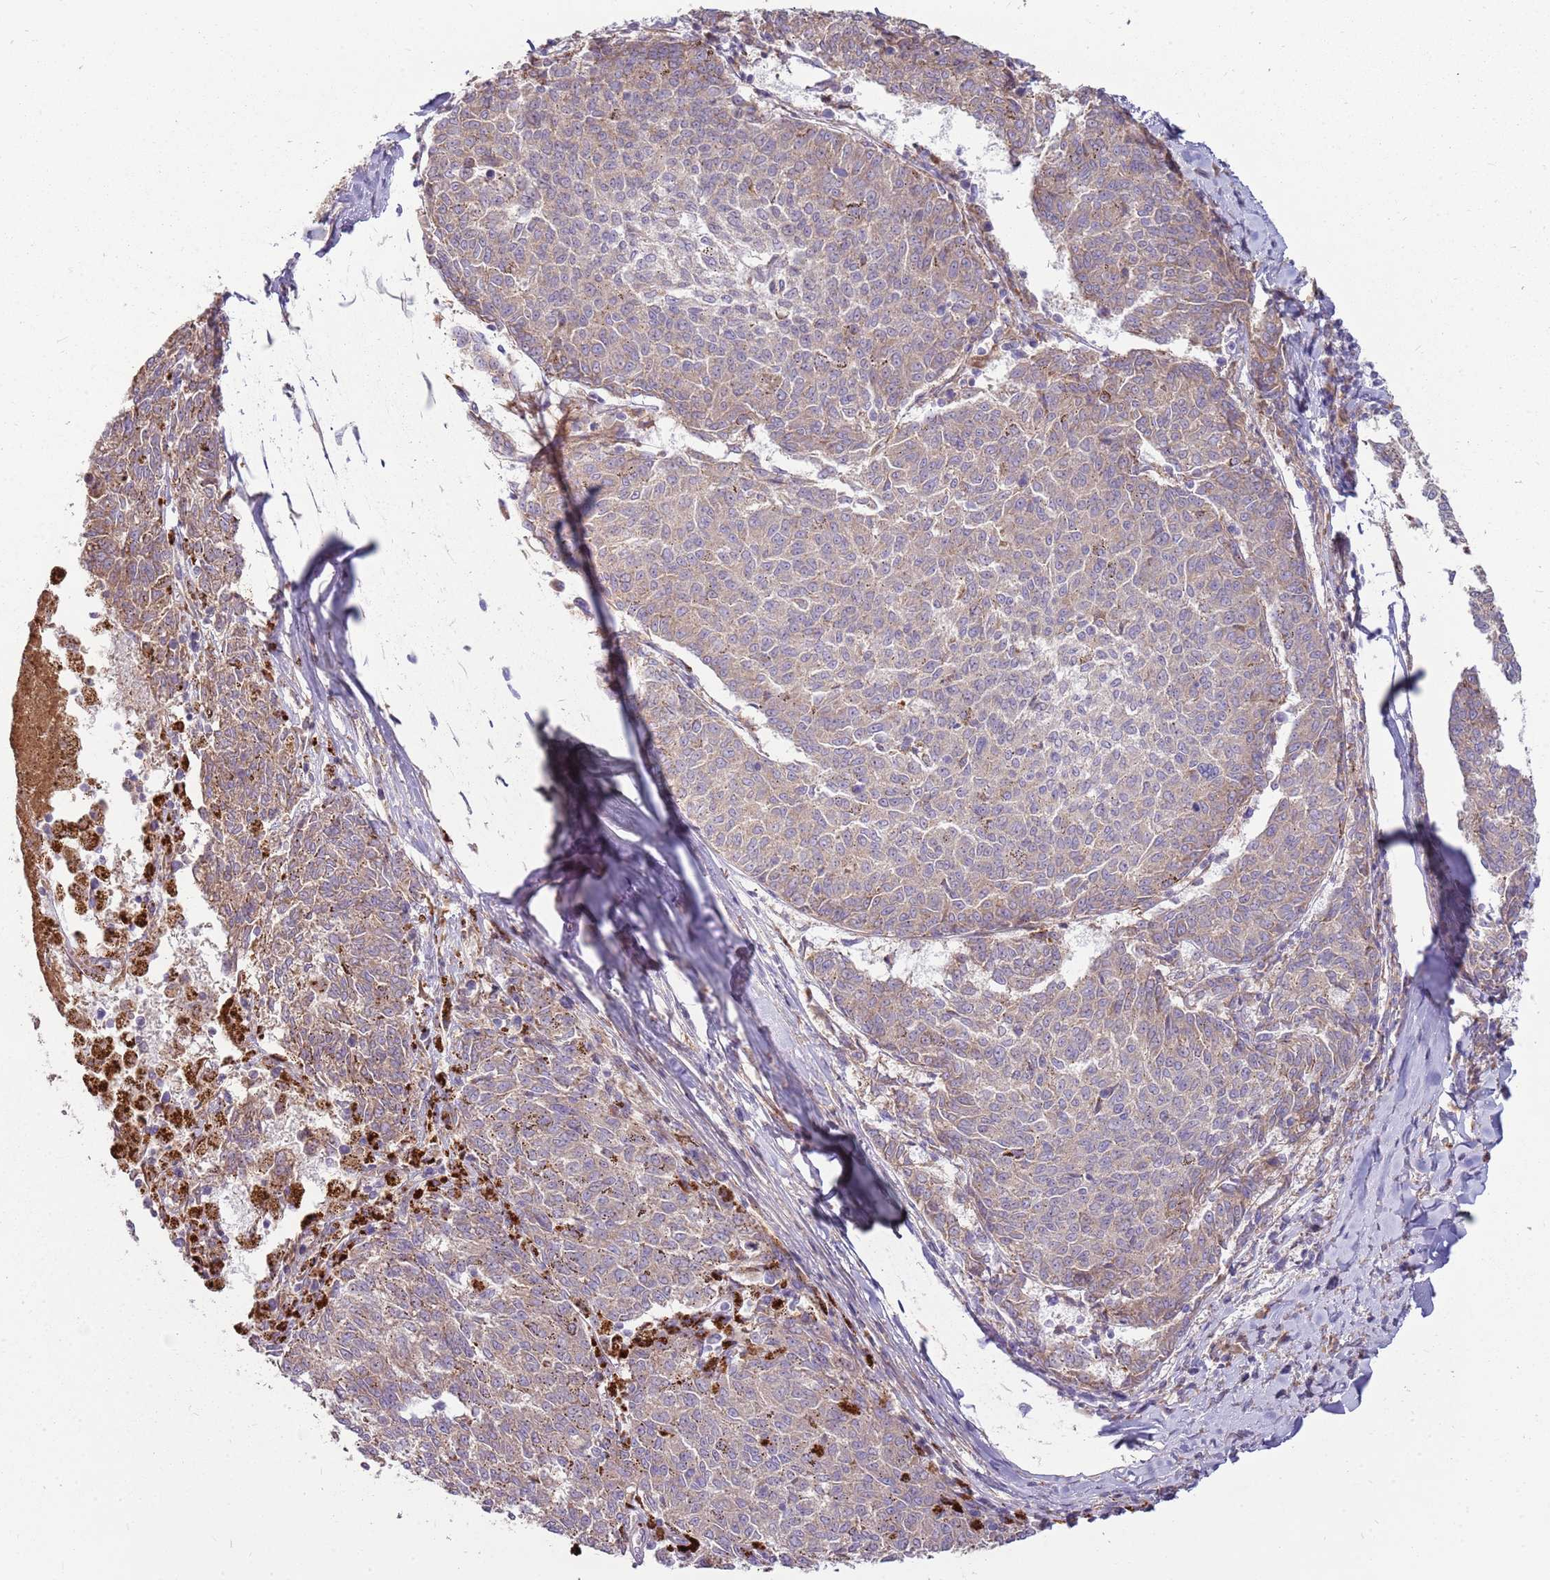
{"staining": {"intensity": "weak", "quantity": ">75%", "location": "cytoplasmic/membranous"}, "tissue": "melanoma", "cell_type": "Tumor cells", "image_type": "cancer", "snomed": [{"axis": "morphology", "description": "Malignant melanoma, NOS"}, {"axis": "topography", "description": "Skin"}], "caption": "Immunohistochemistry (DAB) staining of melanoma demonstrates weak cytoplasmic/membranous protein staining in approximately >75% of tumor cells.", "gene": "EMC1", "patient": {"sex": "female", "age": 72}}